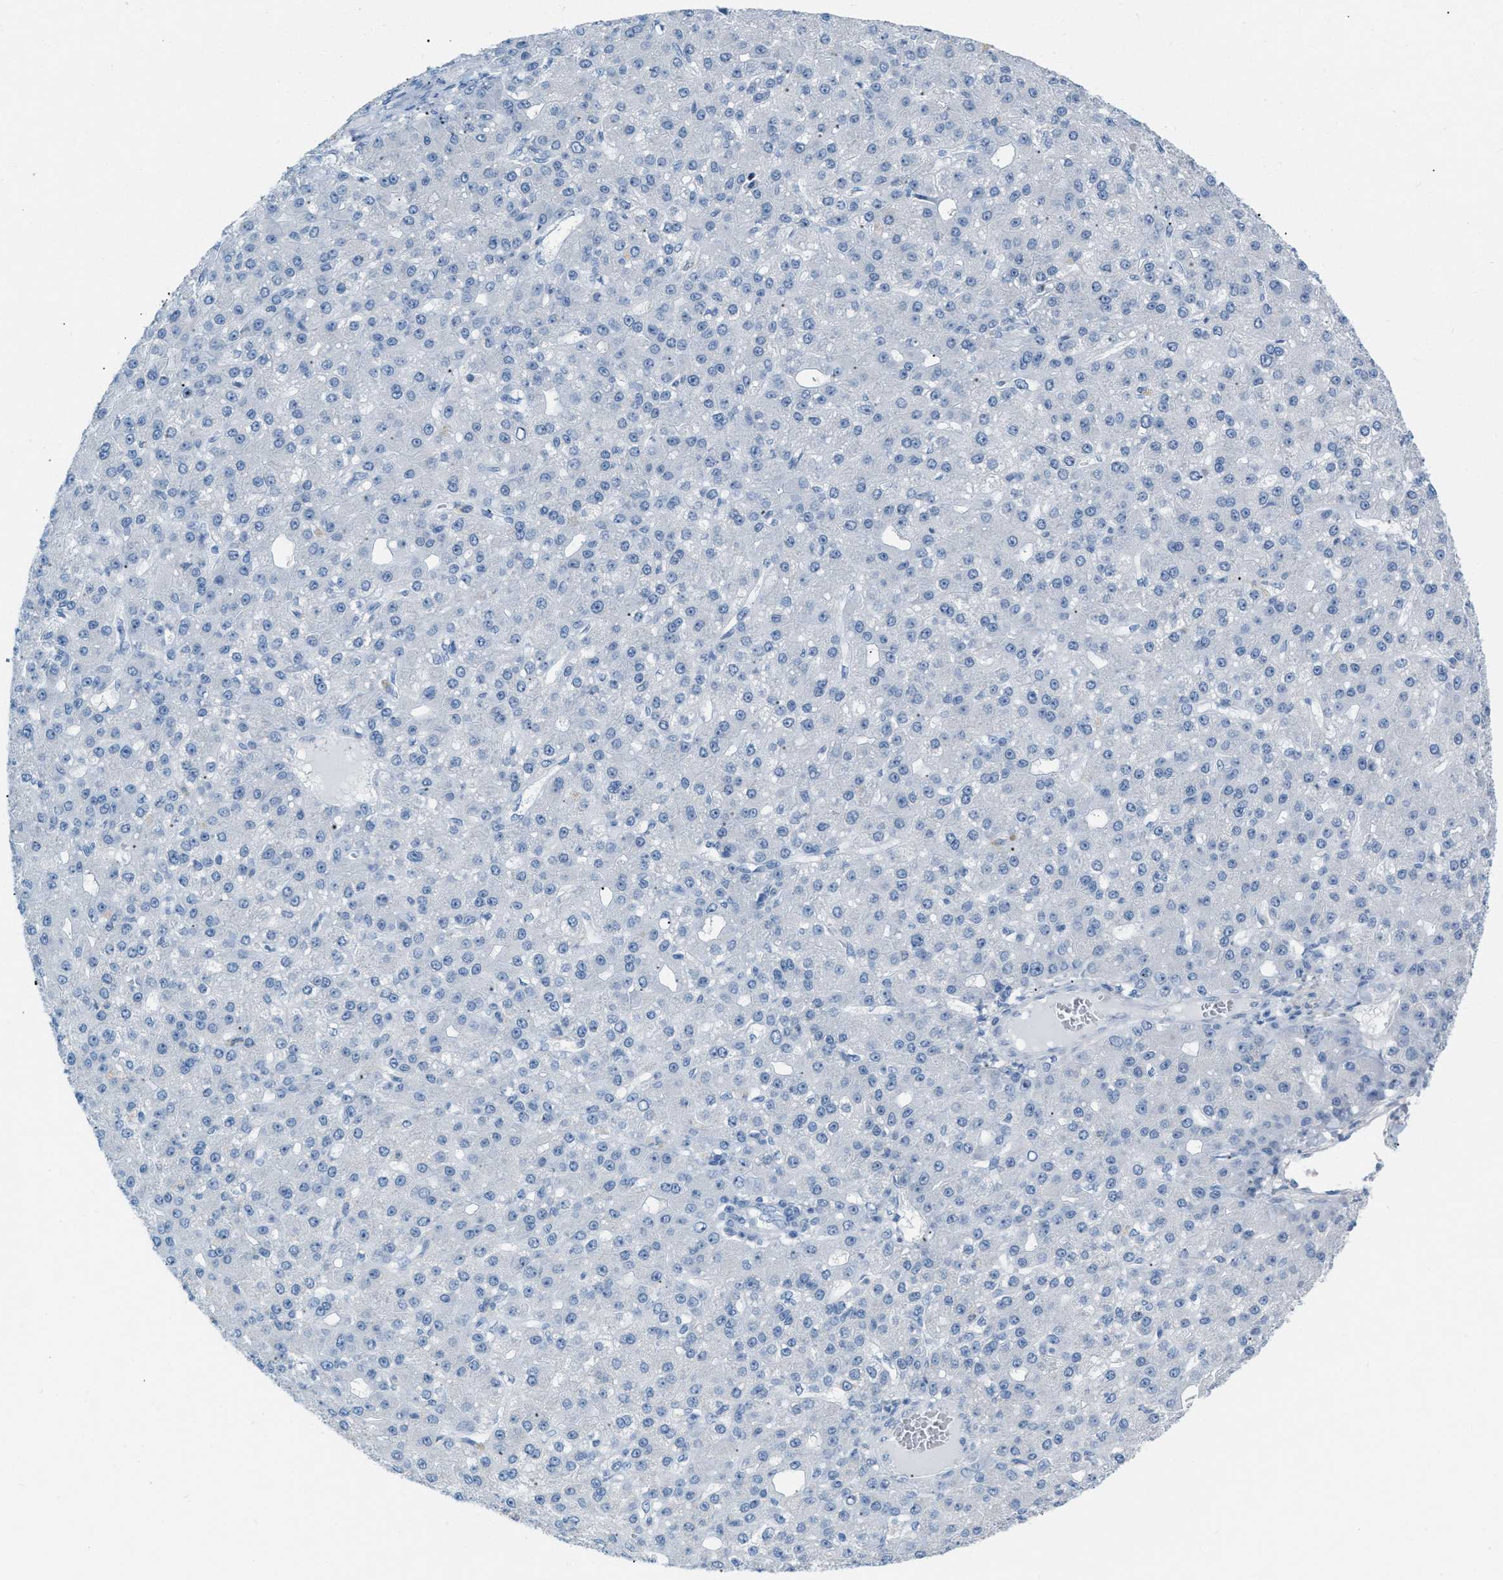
{"staining": {"intensity": "negative", "quantity": "none", "location": "none"}, "tissue": "liver cancer", "cell_type": "Tumor cells", "image_type": "cancer", "snomed": [{"axis": "morphology", "description": "Carcinoma, Hepatocellular, NOS"}, {"axis": "topography", "description": "Liver"}], "caption": "Immunohistochemistry histopathology image of liver cancer stained for a protein (brown), which demonstrates no expression in tumor cells.", "gene": "PHRF1", "patient": {"sex": "male", "age": 67}}